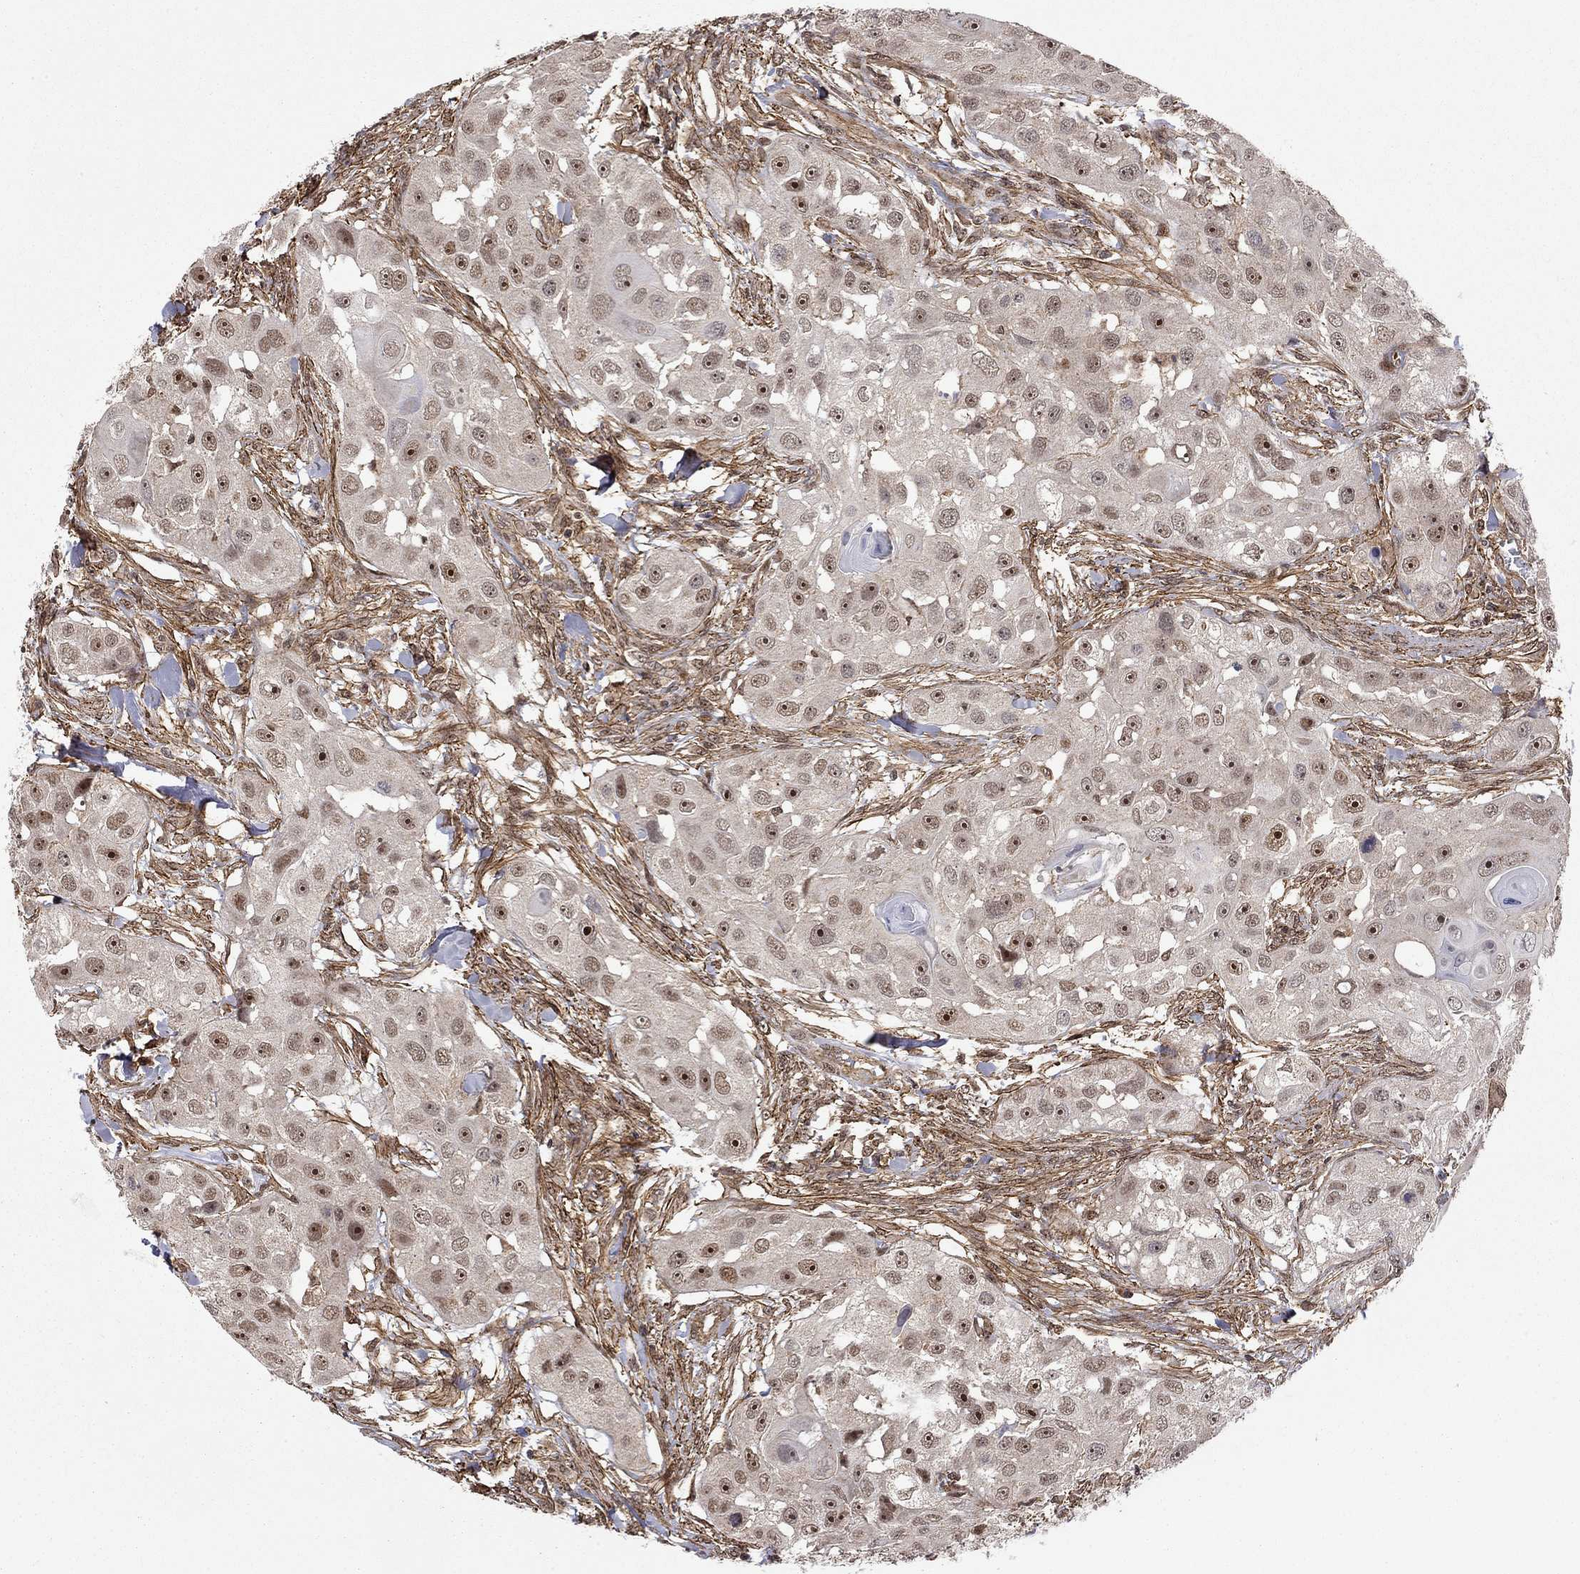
{"staining": {"intensity": "strong", "quantity": "<25%", "location": "nuclear"}, "tissue": "head and neck cancer", "cell_type": "Tumor cells", "image_type": "cancer", "snomed": [{"axis": "morphology", "description": "Squamous cell carcinoma, NOS"}, {"axis": "topography", "description": "Head-Neck"}], "caption": "Head and neck squamous cell carcinoma stained for a protein exhibits strong nuclear positivity in tumor cells. Using DAB (3,3'-diaminobenzidine) (brown) and hematoxylin (blue) stains, captured at high magnification using brightfield microscopy.", "gene": "TDP1", "patient": {"sex": "male", "age": 51}}